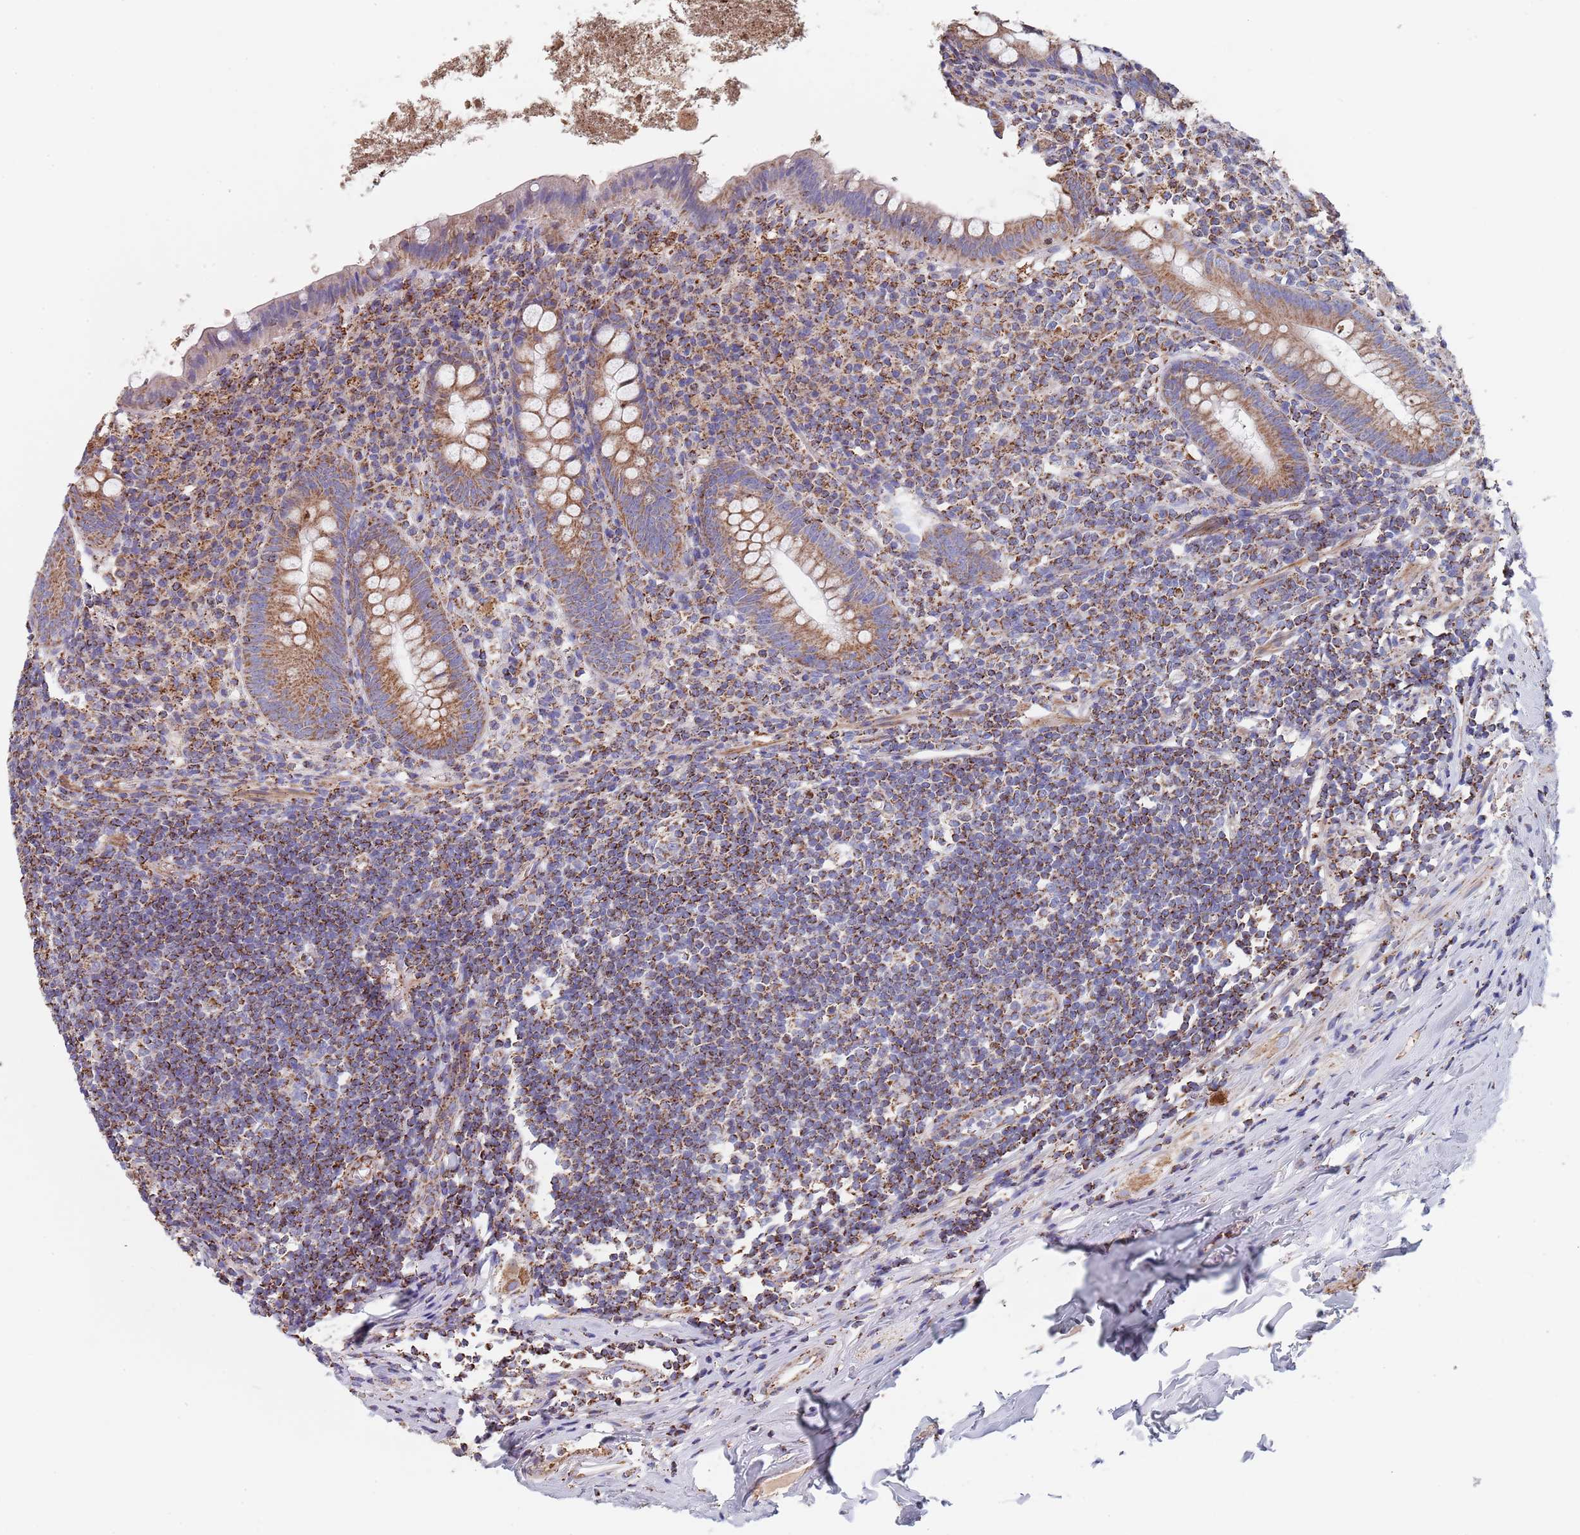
{"staining": {"intensity": "moderate", "quantity": ">75%", "location": "cytoplasmic/membranous"}, "tissue": "appendix", "cell_type": "Glandular cells", "image_type": "normal", "snomed": [{"axis": "morphology", "description": "Normal tissue, NOS"}, {"axis": "topography", "description": "Appendix"}], "caption": "Normal appendix demonstrates moderate cytoplasmic/membranous expression in about >75% of glandular cells, visualized by immunohistochemistry.", "gene": "PGP", "patient": {"sex": "female", "age": 51}}